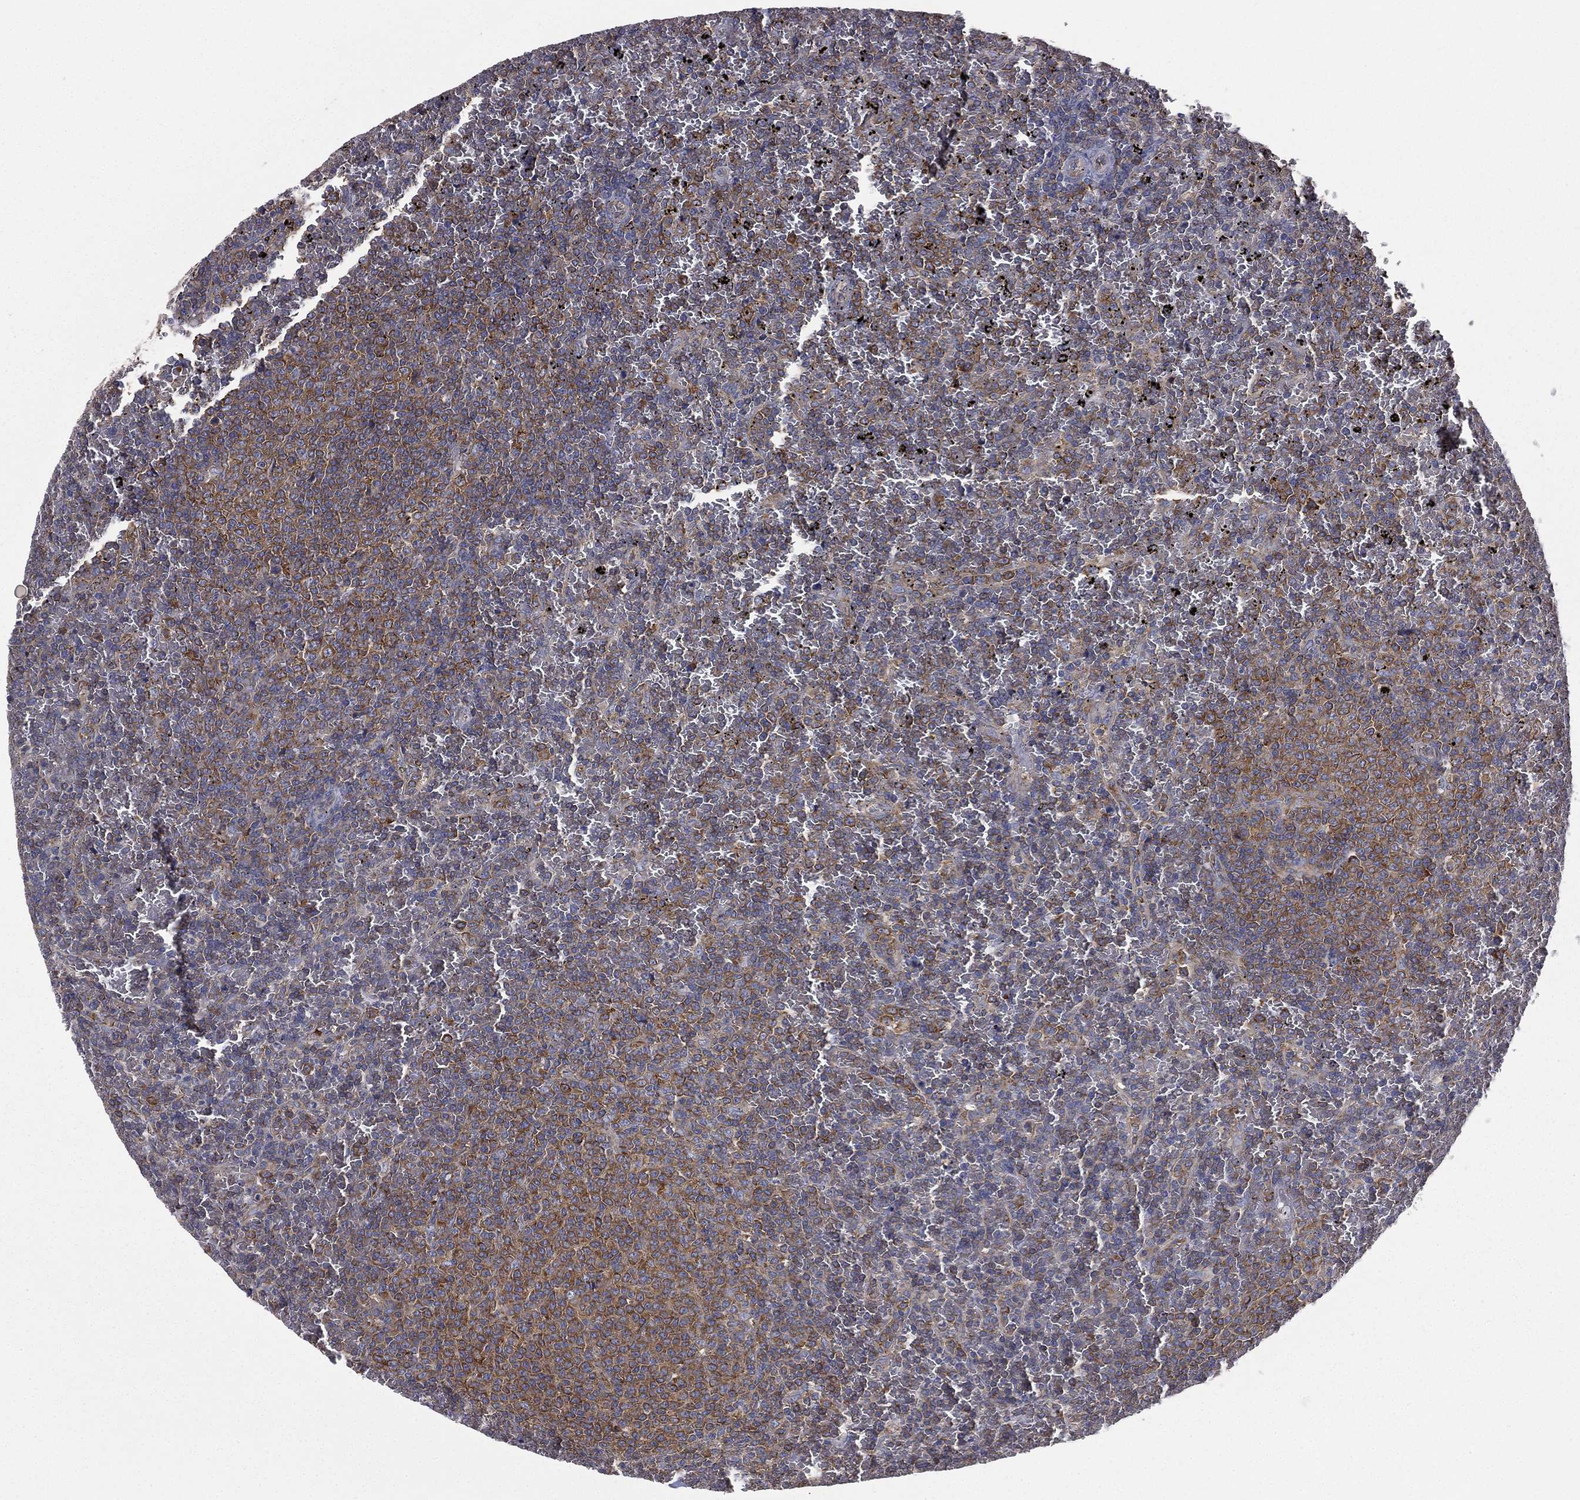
{"staining": {"intensity": "moderate", "quantity": "<25%", "location": "cytoplasmic/membranous"}, "tissue": "lymphoma", "cell_type": "Tumor cells", "image_type": "cancer", "snomed": [{"axis": "morphology", "description": "Malignant lymphoma, non-Hodgkin's type, Low grade"}, {"axis": "topography", "description": "Spleen"}], "caption": "Immunohistochemistry staining of malignant lymphoma, non-Hodgkin's type (low-grade), which shows low levels of moderate cytoplasmic/membranous positivity in about <25% of tumor cells indicating moderate cytoplasmic/membranous protein positivity. The staining was performed using DAB (brown) for protein detection and nuclei were counterstained in hematoxylin (blue).", "gene": "FARSA", "patient": {"sex": "female", "age": 77}}